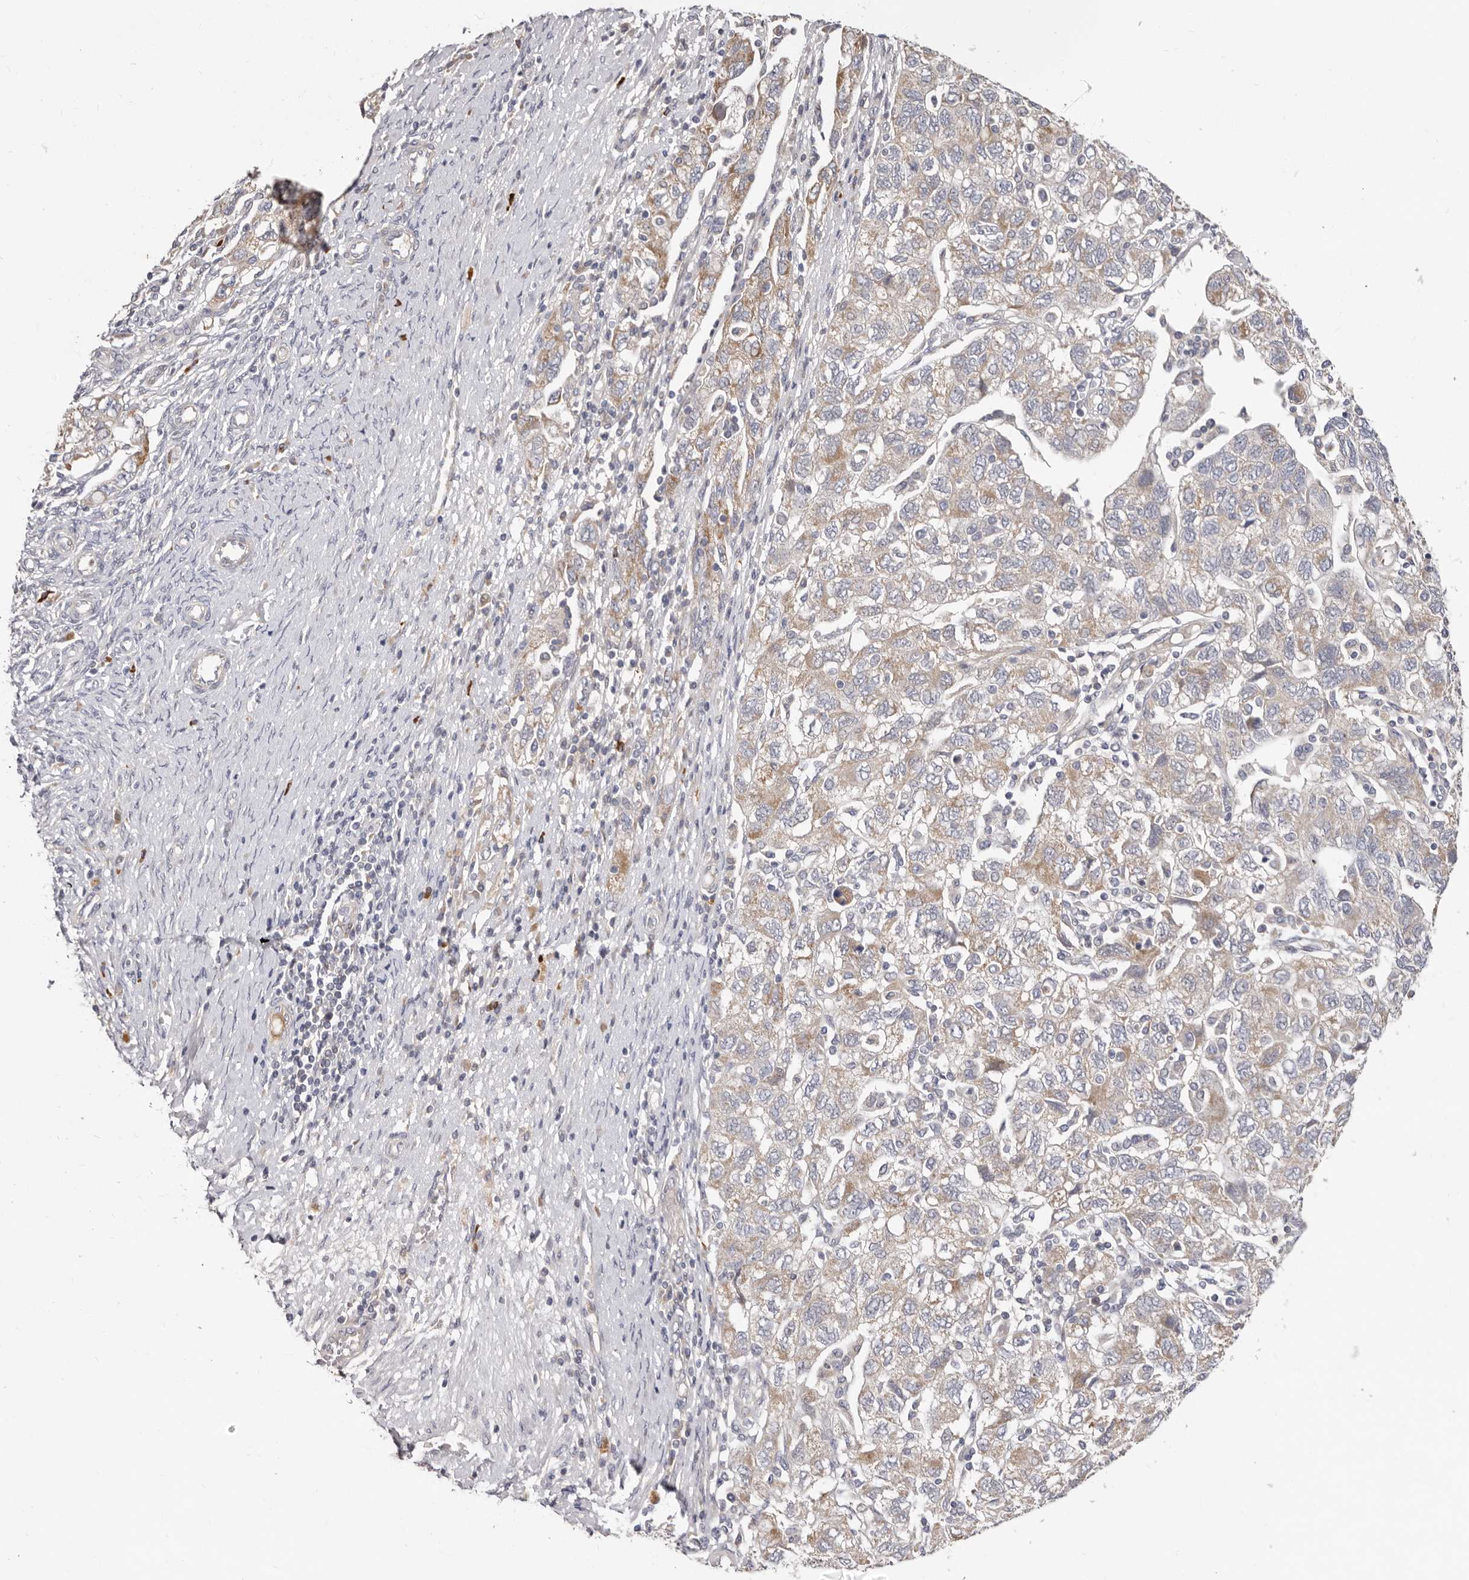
{"staining": {"intensity": "weak", "quantity": ">75%", "location": "cytoplasmic/membranous"}, "tissue": "ovarian cancer", "cell_type": "Tumor cells", "image_type": "cancer", "snomed": [{"axis": "morphology", "description": "Carcinoma, NOS"}, {"axis": "morphology", "description": "Cystadenocarcinoma, serous, NOS"}, {"axis": "topography", "description": "Ovary"}], "caption": "Immunohistochemical staining of human ovarian carcinoma exhibits weak cytoplasmic/membranous protein staining in approximately >75% of tumor cells.", "gene": "SPTA1", "patient": {"sex": "female", "age": 69}}